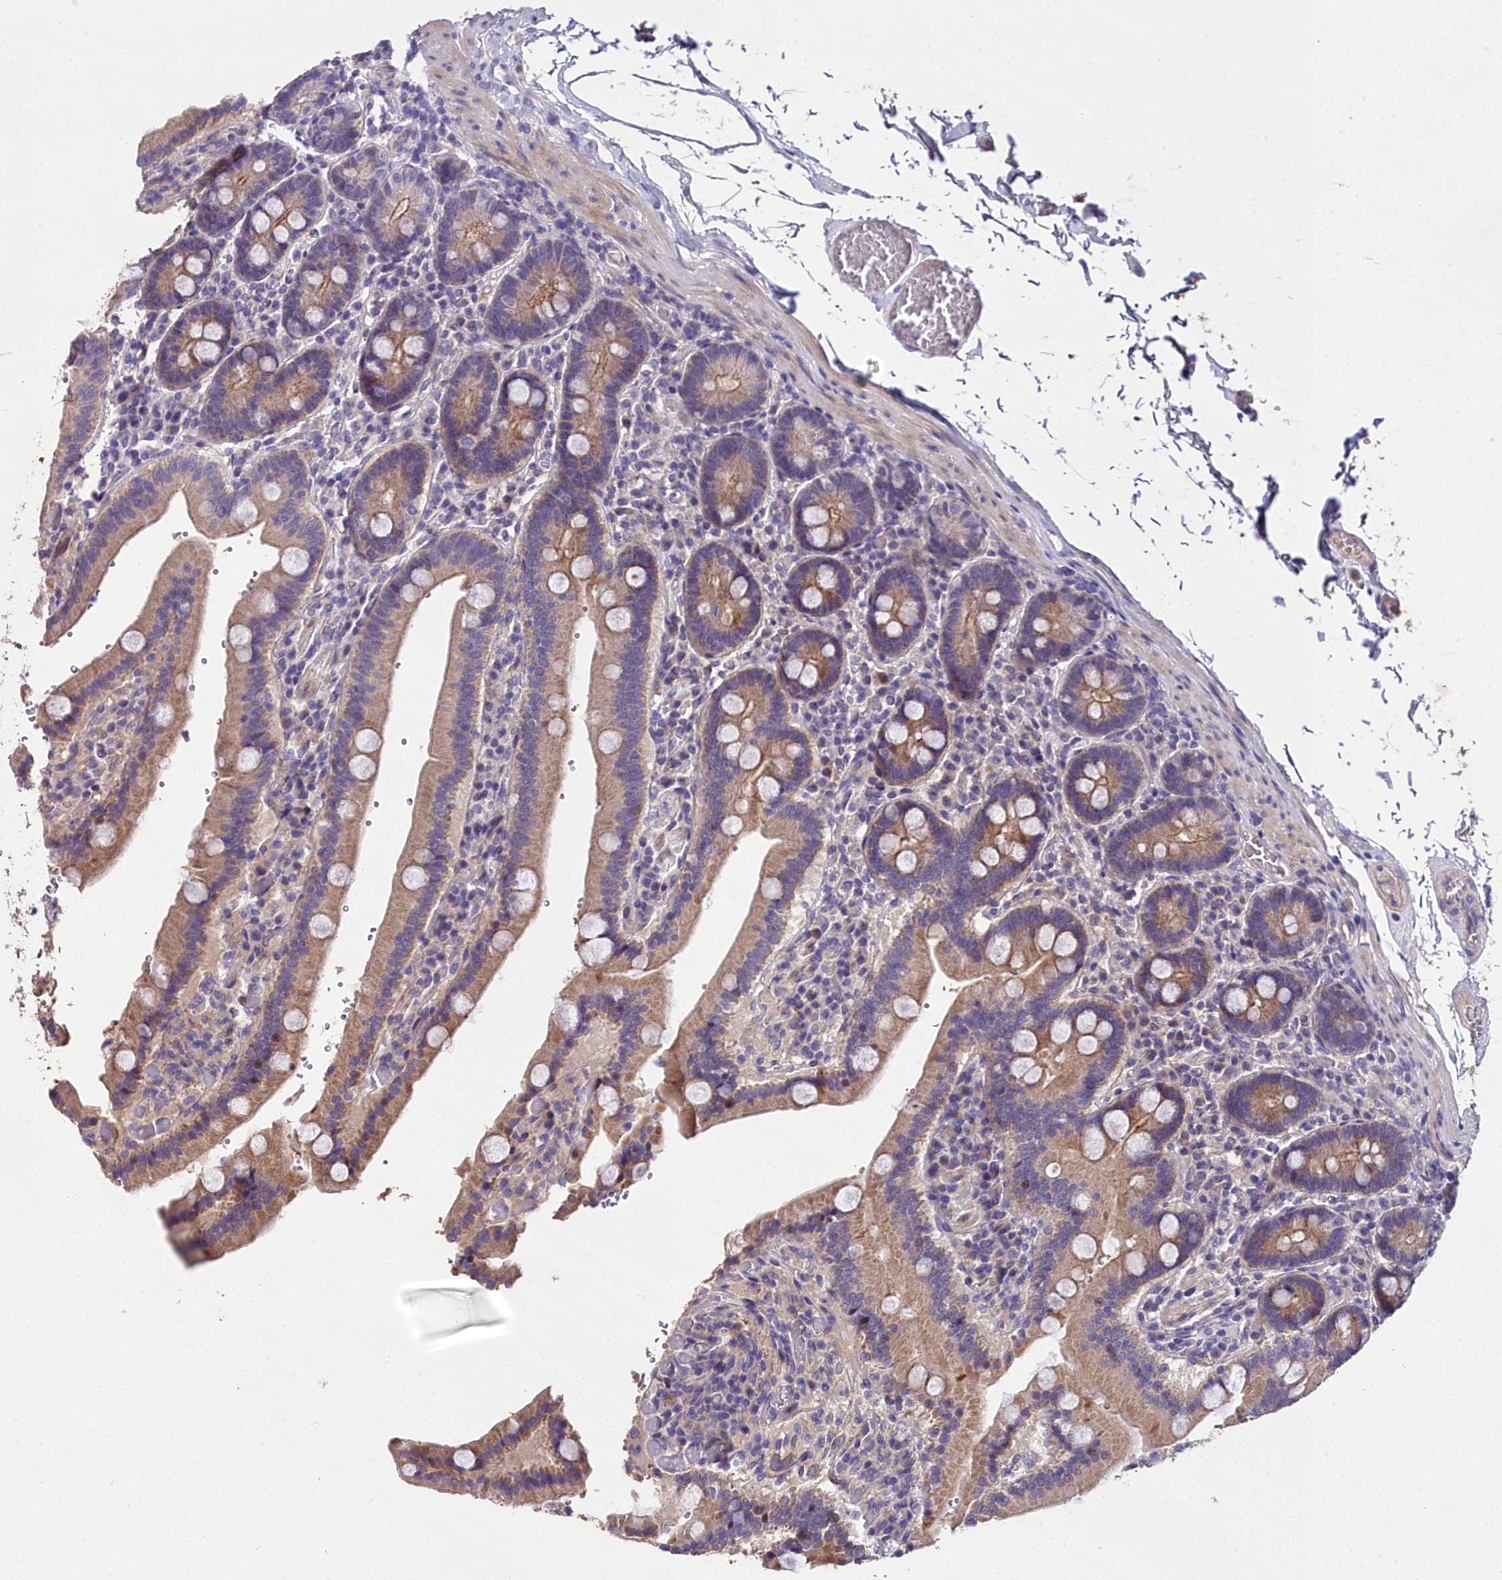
{"staining": {"intensity": "moderate", "quantity": ">75%", "location": "cytoplasmic/membranous"}, "tissue": "duodenum", "cell_type": "Glandular cells", "image_type": "normal", "snomed": [{"axis": "morphology", "description": "Normal tissue, NOS"}, {"axis": "topography", "description": "Duodenum"}], "caption": "IHC histopathology image of benign duodenum stained for a protein (brown), which reveals medium levels of moderate cytoplasmic/membranous staining in about >75% of glandular cells.", "gene": "NT5M", "patient": {"sex": "female", "age": 62}}